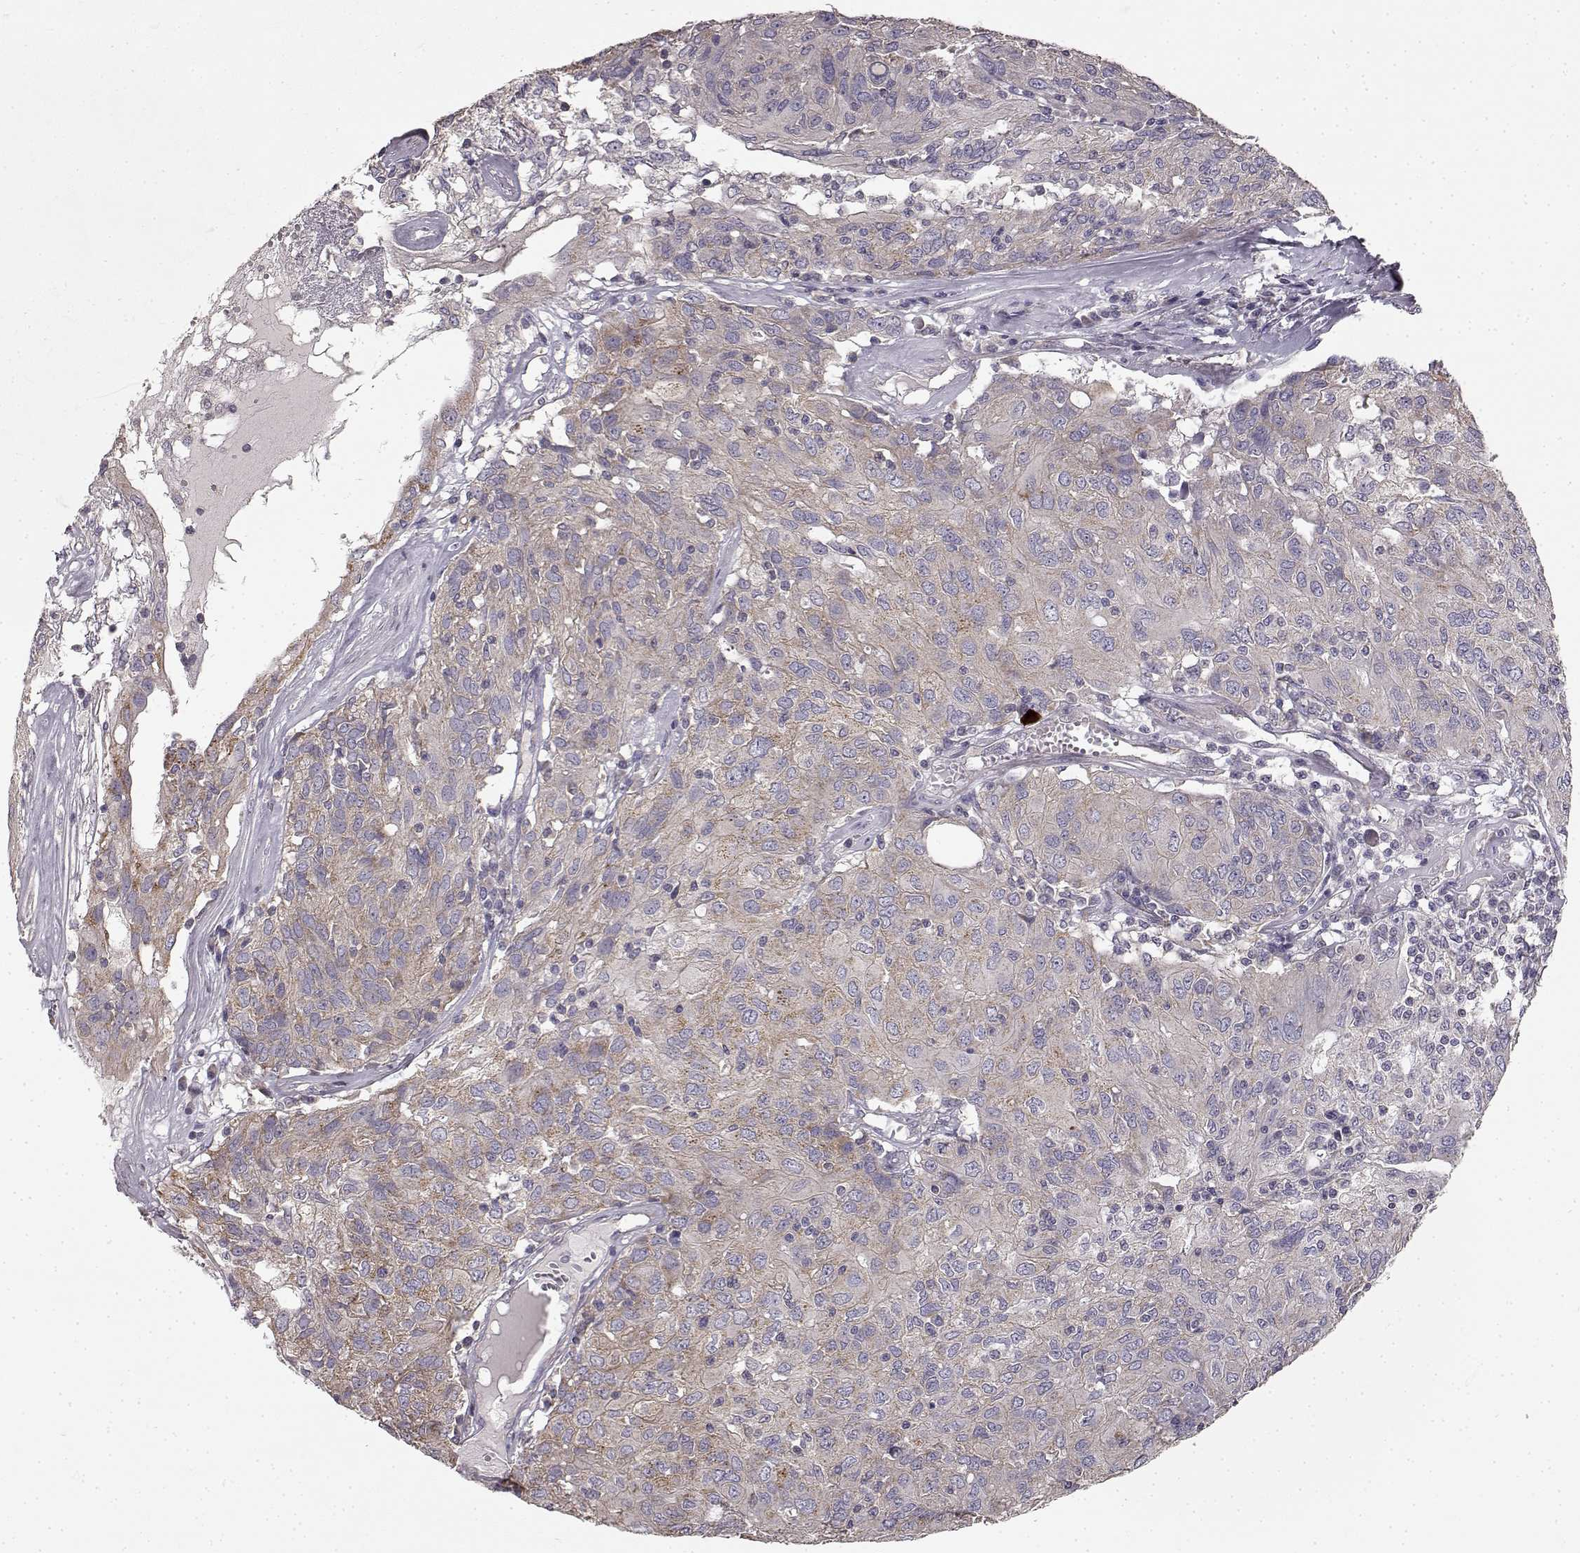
{"staining": {"intensity": "weak", "quantity": "25%-75%", "location": "cytoplasmic/membranous"}, "tissue": "ovarian cancer", "cell_type": "Tumor cells", "image_type": "cancer", "snomed": [{"axis": "morphology", "description": "Carcinoma, endometroid"}, {"axis": "topography", "description": "Ovary"}], "caption": "This histopathology image demonstrates ovarian cancer (endometroid carcinoma) stained with immunohistochemistry to label a protein in brown. The cytoplasmic/membranous of tumor cells show weak positivity for the protein. Nuclei are counter-stained blue.", "gene": "ERBB3", "patient": {"sex": "female", "age": 50}}